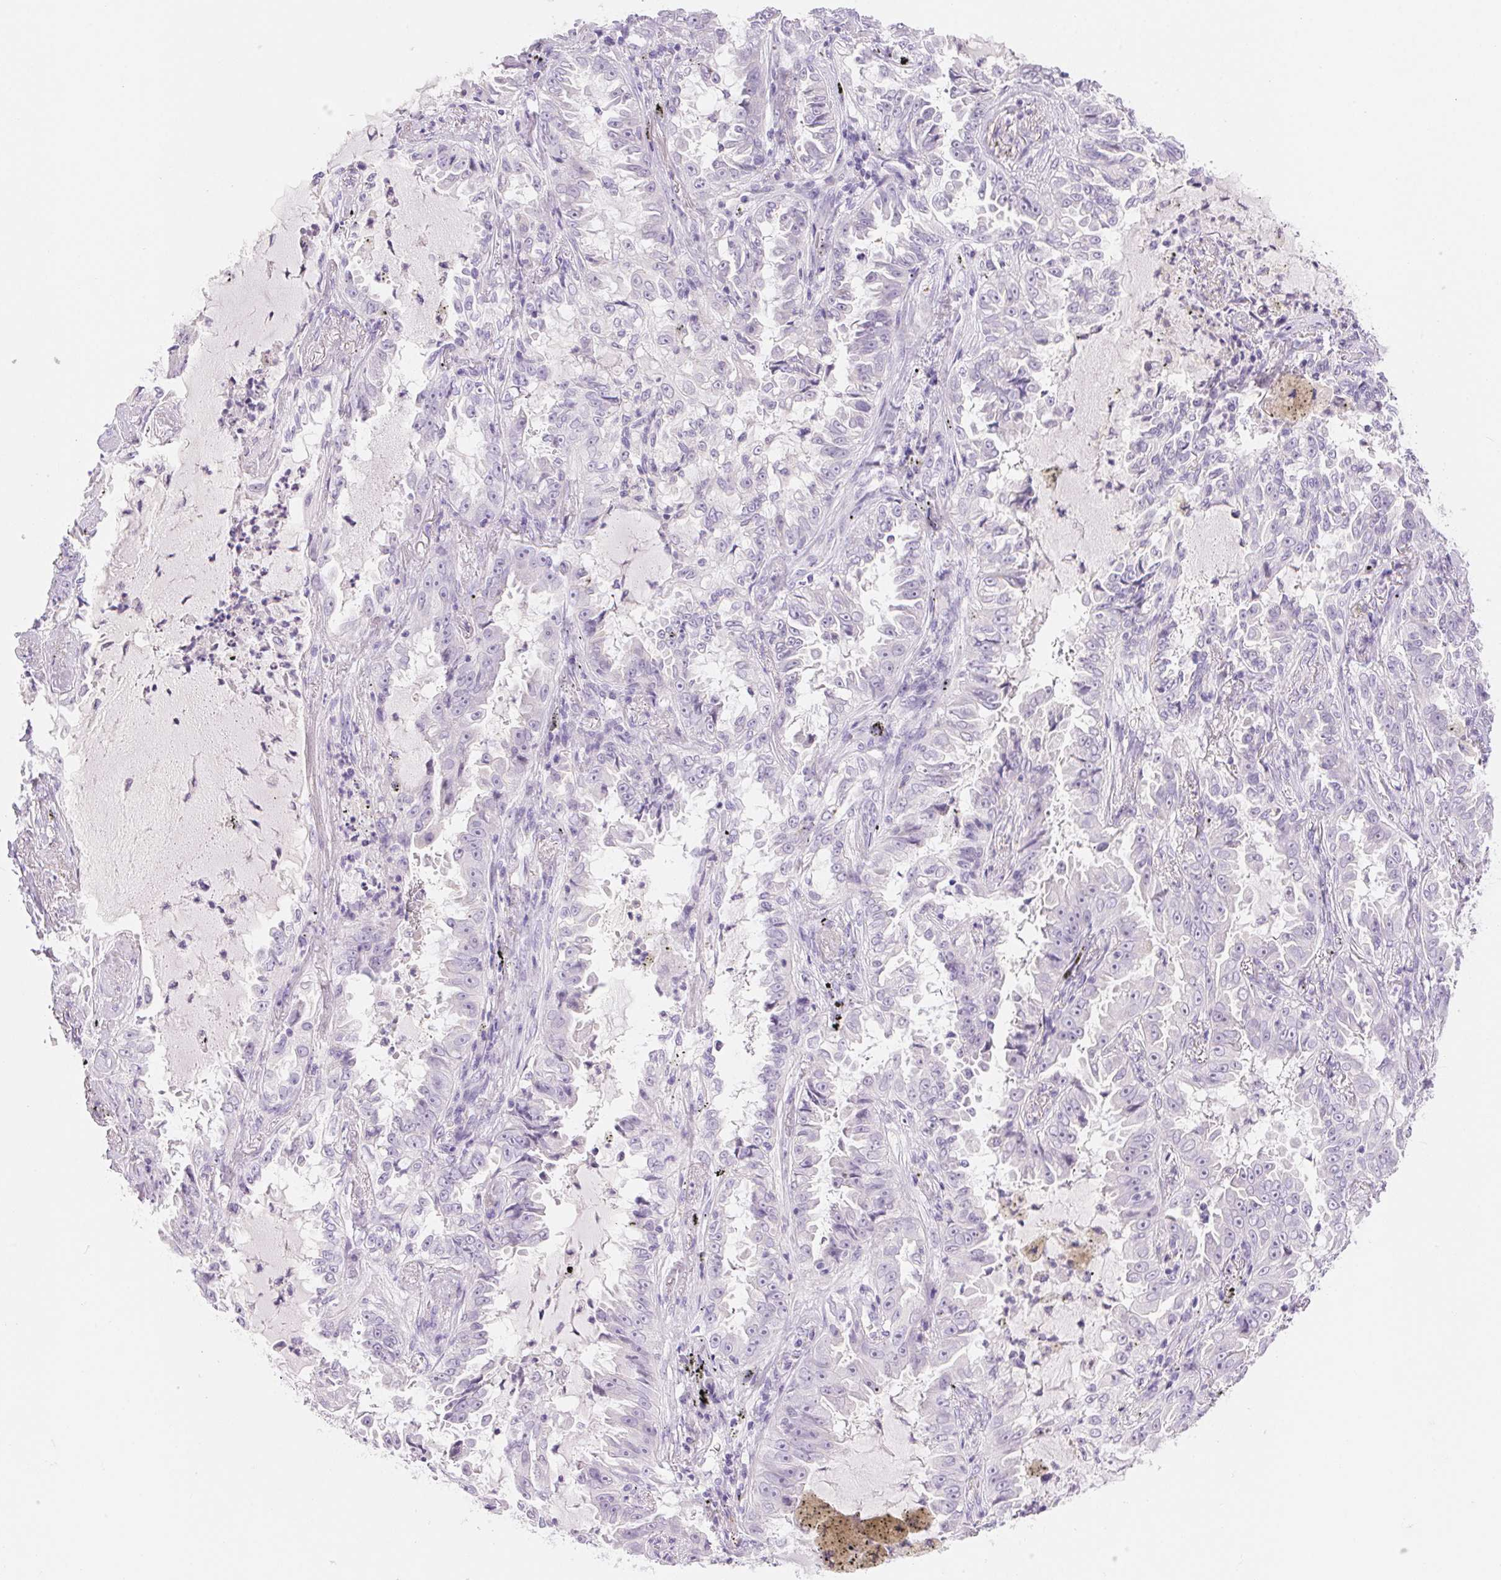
{"staining": {"intensity": "negative", "quantity": "none", "location": "none"}, "tissue": "lung cancer", "cell_type": "Tumor cells", "image_type": "cancer", "snomed": [{"axis": "morphology", "description": "Adenocarcinoma, NOS"}, {"axis": "topography", "description": "Lung"}], "caption": "Lung cancer stained for a protein using immunohistochemistry (IHC) demonstrates no positivity tumor cells.", "gene": "CLDN16", "patient": {"sex": "female", "age": 52}}